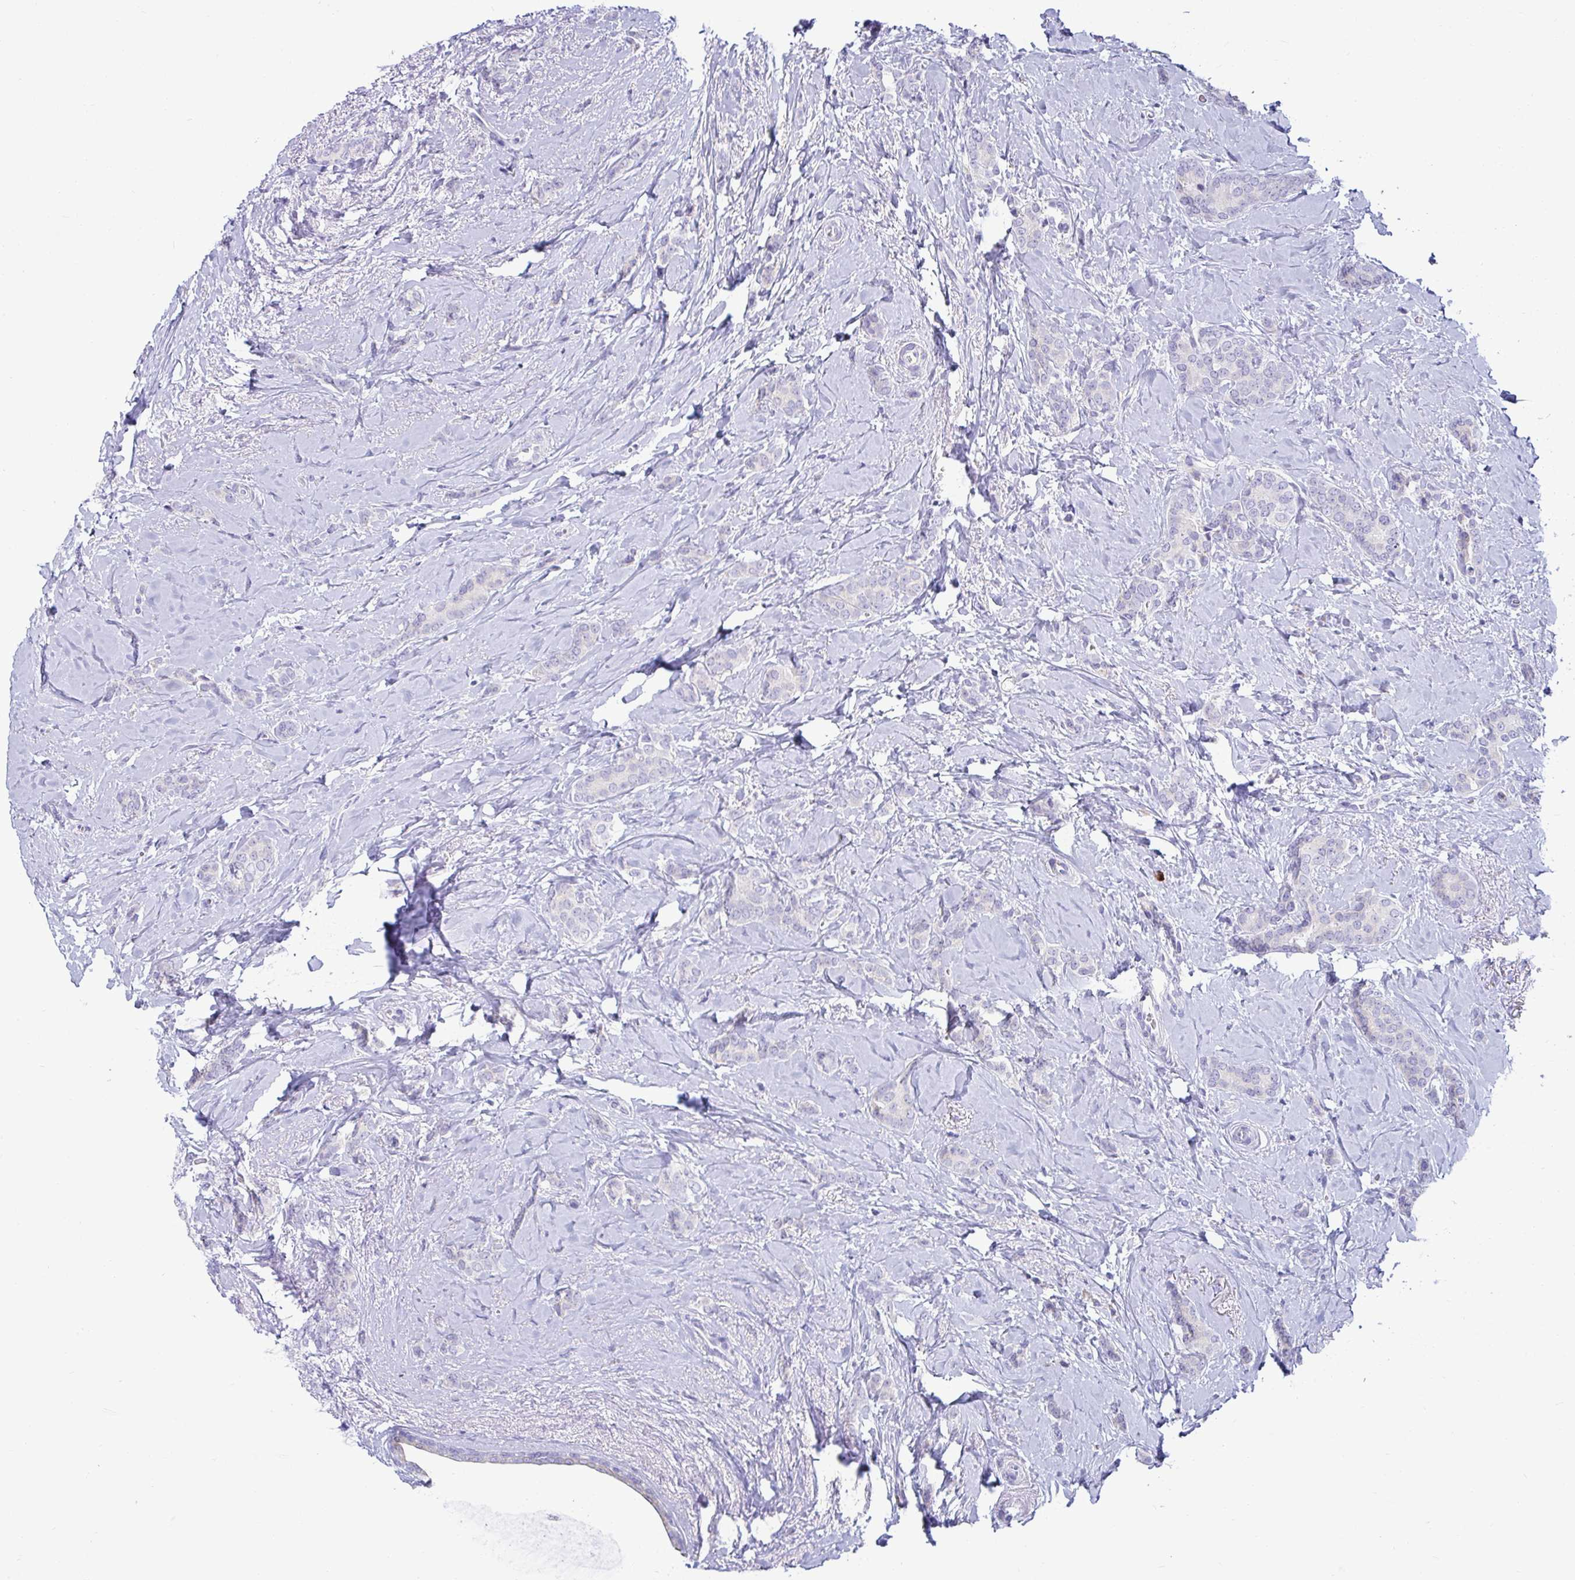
{"staining": {"intensity": "negative", "quantity": "none", "location": "none"}, "tissue": "breast cancer", "cell_type": "Tumor cells", "image_type": "cancer", "snomed": [{"axis": "morphology", "description": "Normal tissue, NOS"}, {"axis": "morphology", "description": "Duct carcinoma"}, {"axis": "topography", "description": "Breast"}], "caption": "This is an immunohistochemistry (IHC) micrograph of human intraductal carcinoma (breast). There is no expression in tumor cells.", "gene": "TFPI2", "patient": {"sex": "female", "age": 77}}